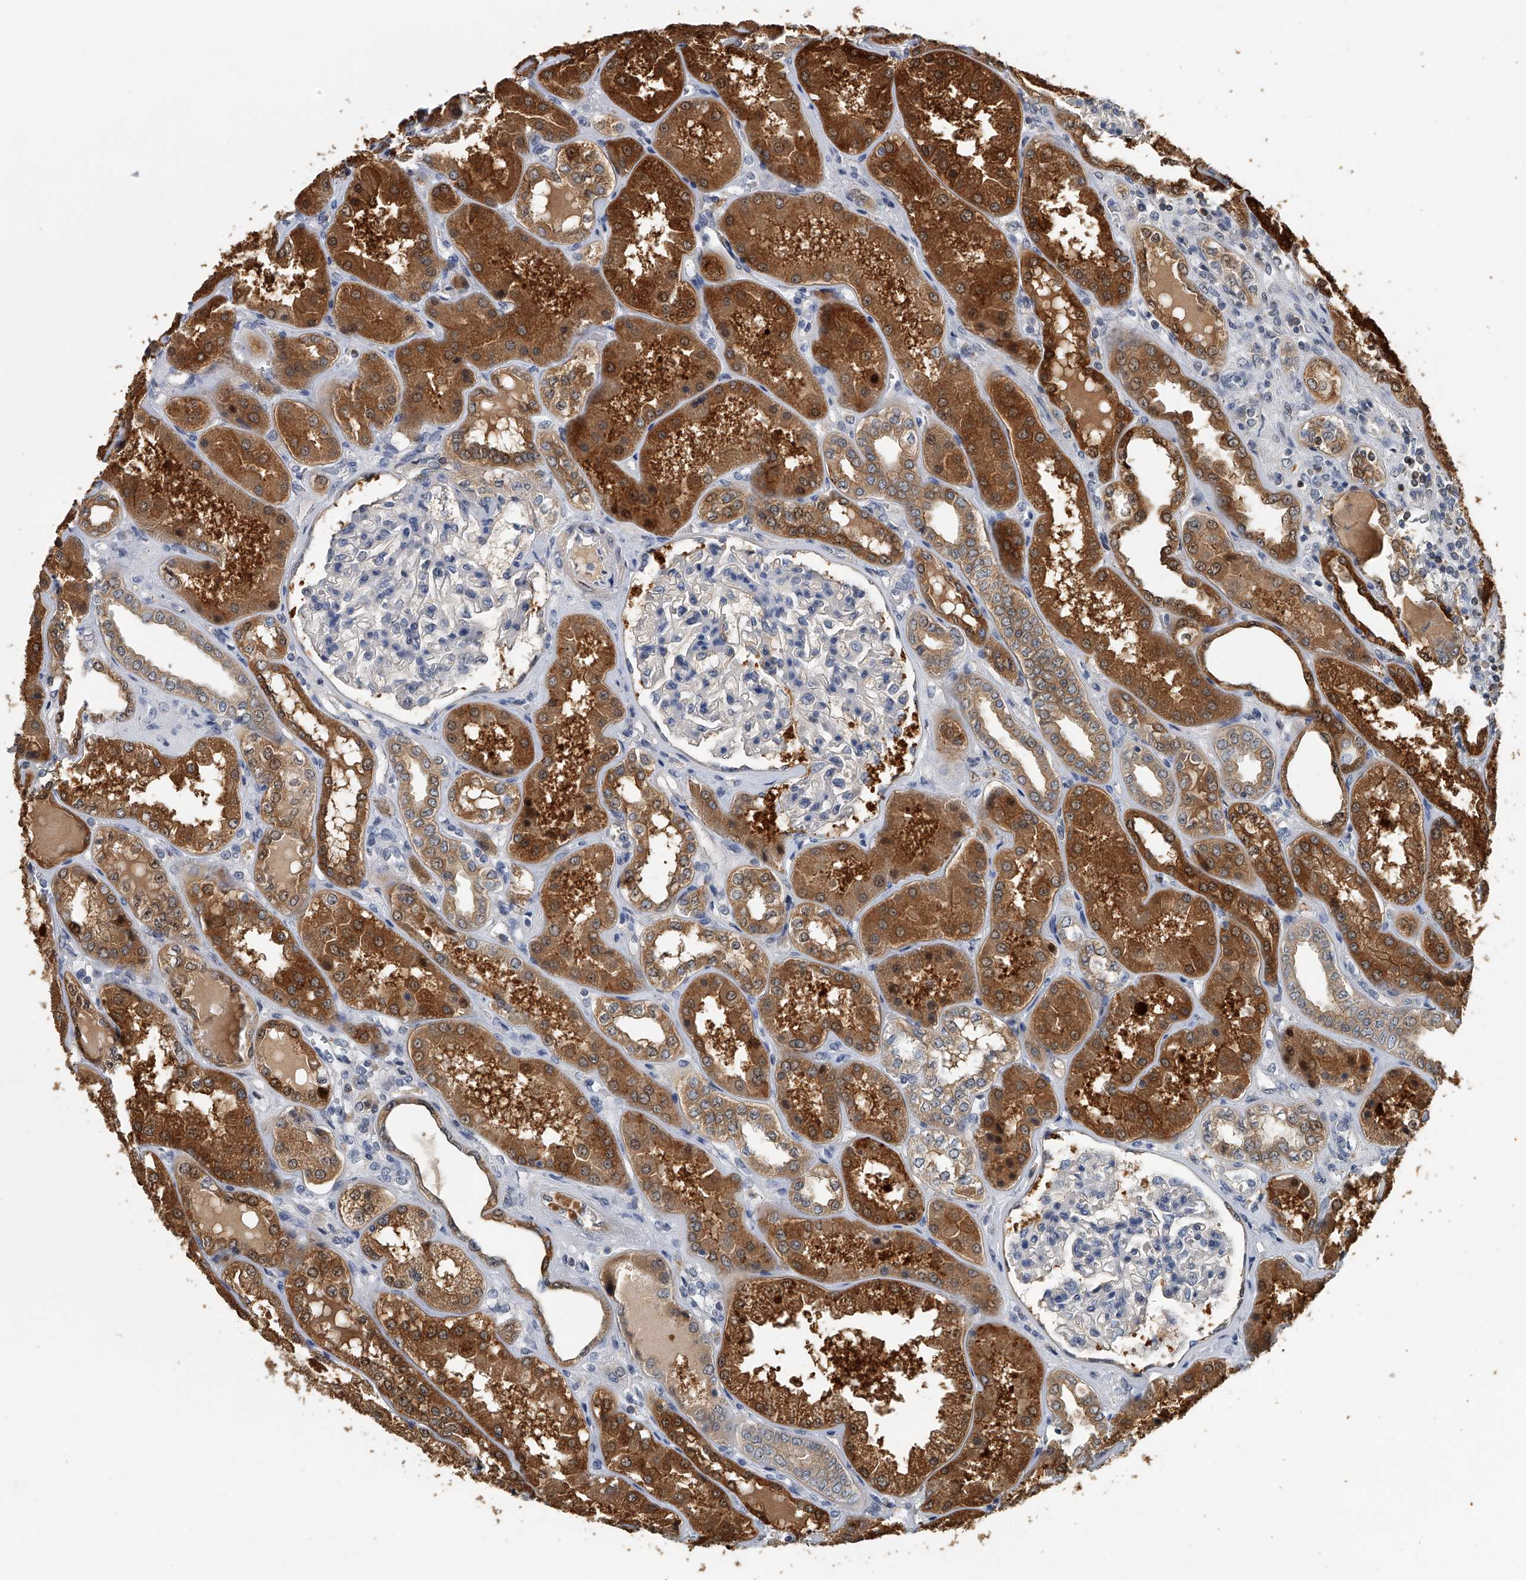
{"staining": {"intensity": "moderate", "quantity": "<25%", "location": "cytoplasmic/membranous"}, "tissue": "kidney", "cell_type": "Cells in glomeruli", "image_type": "normal", "snomed": [{"axis": "morphology", "description": "Normal tissue, NOS"}, {"axis": "topography", "description": "Kidney"}], "caption": "Protein staining of unremarkable kidney reveals moderate cytoplasmic/membranous positivity in approximately <25% of cells in glomeruli. The staining was performed using DAB (3,3'-diaminobenzidine) to visualize the protein expression in brown, while the nuclei were stained in blue with hematoxylin (Magnification: 20x).", "gene": "CD200", "patient": {"sex": "female", "age": 56}}